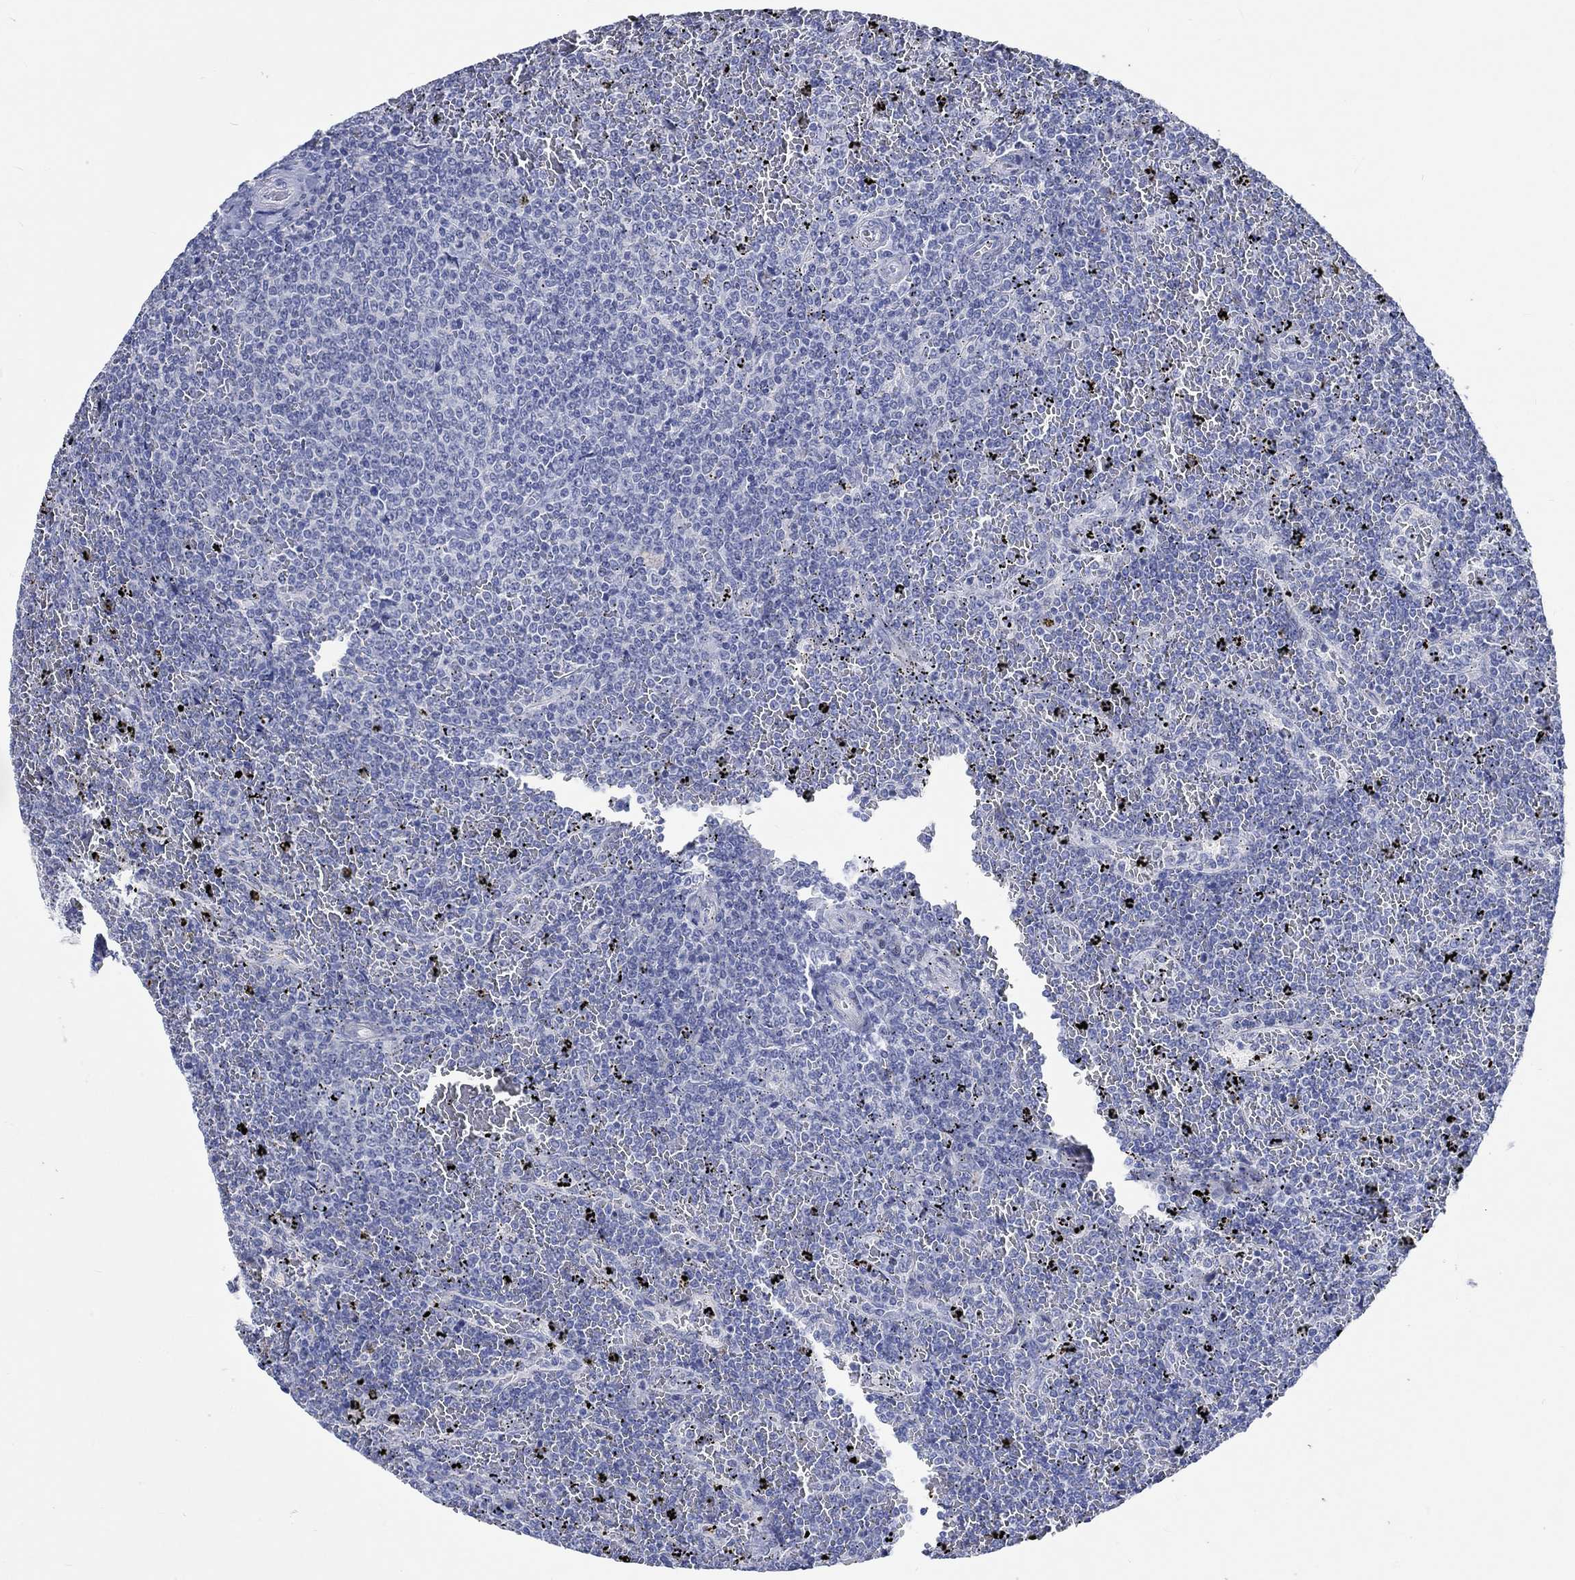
{"staining": {"intensity": "negative", "quantity": "none", "location": "none"}, "tissue": "lymphoma", "cell_type": "Tumor cells", "image_type": "cancer", "snomed": [{"axis": "morphology", "description": "Malignant lymphoma, non-Hodgkin's type, Low grade"}, {"axis": "topography", "description": "Spleen"}], "caption": "Protein analysis of lymphoma reveals no significant positivity in tumor cells.", "gene": "C4orf47", "patient": {"sex": "female", "age": 77}}